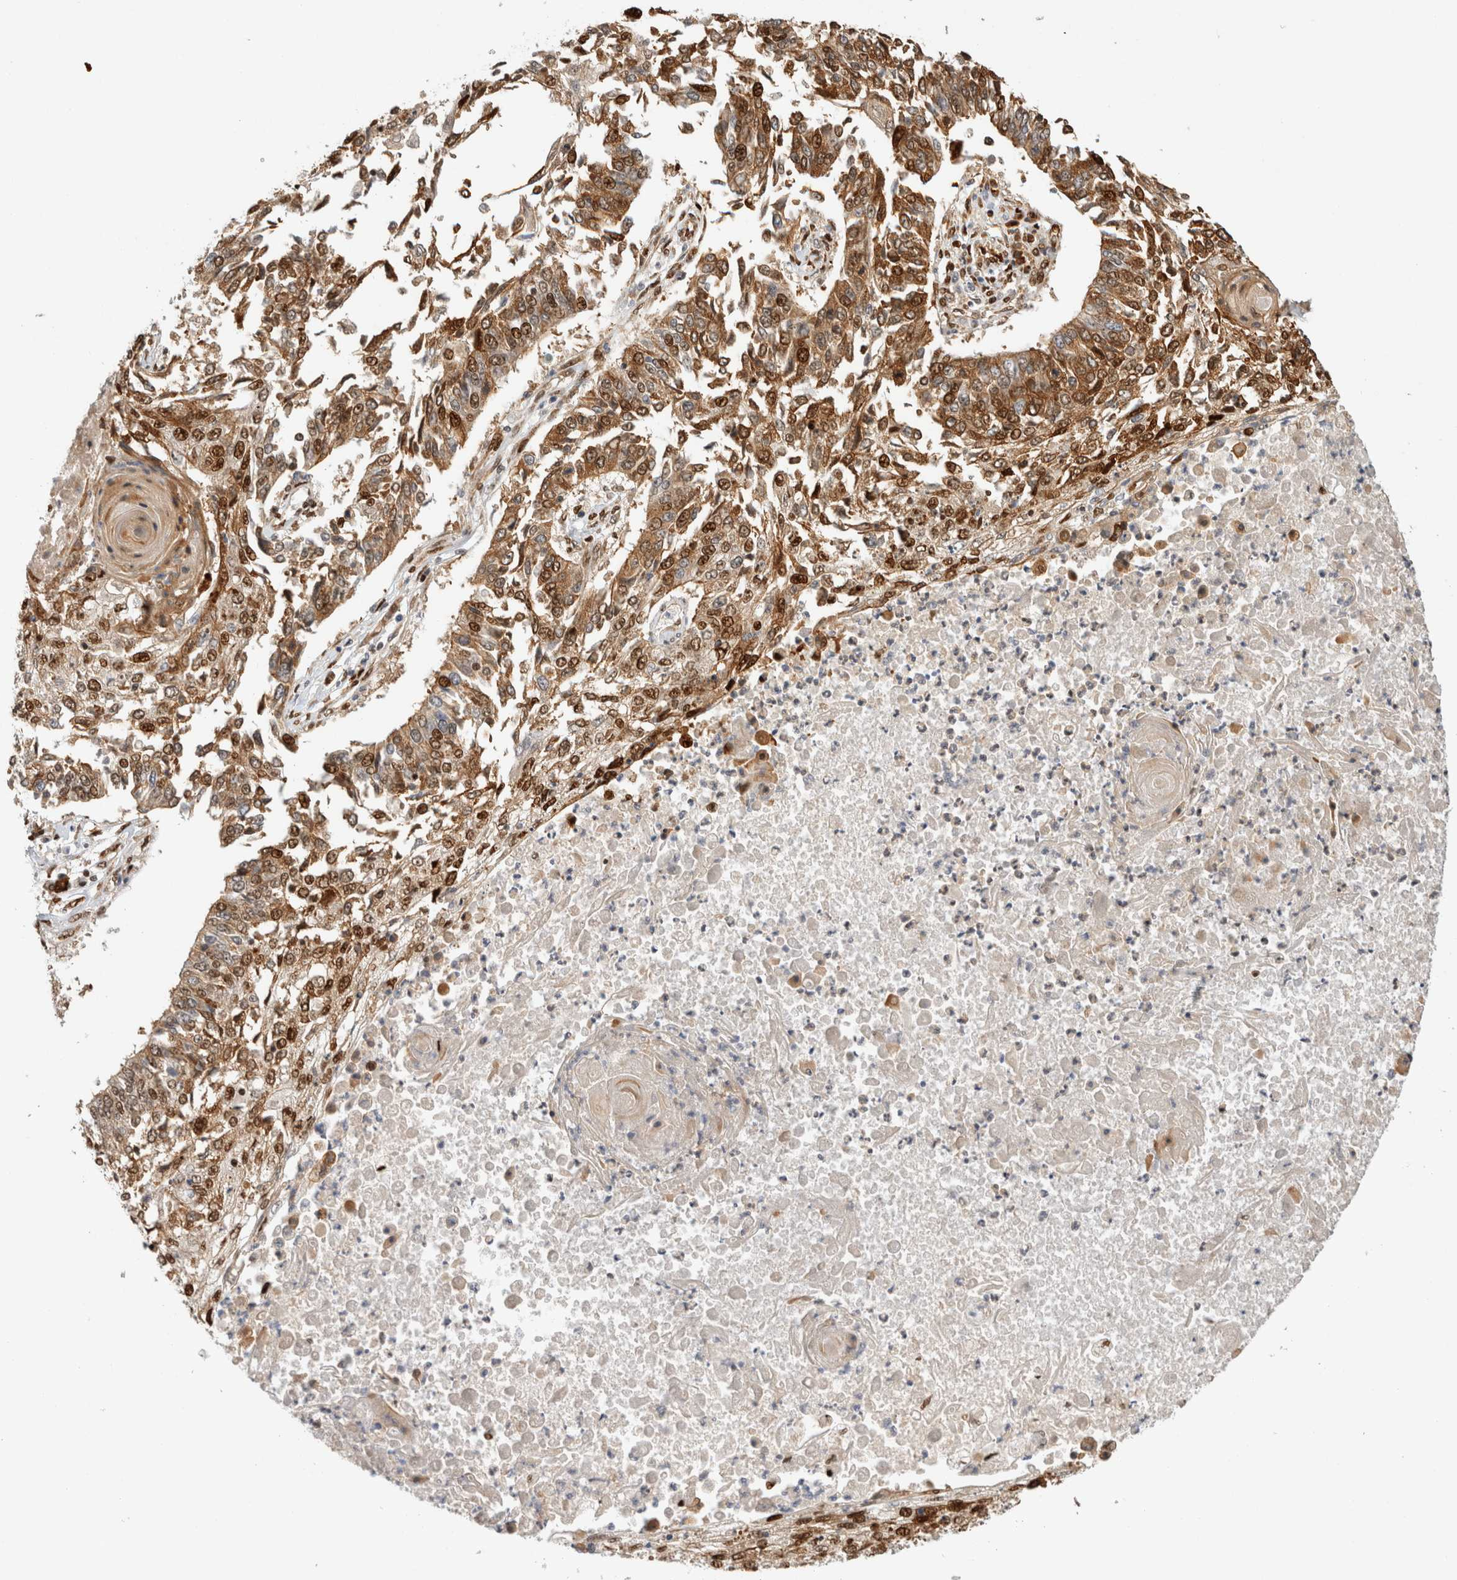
{"staining": {"intensity": "moderate", "quantity": ">75%", "location": "cytoplasmic/membranous,nuclear"}, "tissue": "lung cancer", "cell_type": "Tumor cells", "image_type": "cancer", "snomed": [{"axis": "morphology", "description": "Normal tissue, NOS"}, {"axis": "morphology", "description": "Squamous cell carcinoma, NOS"}, {"axis": "topography", "description": "Cartilage tissue"}, {"axis": "topography", "description": "Bronchus"}, {"axis": "topography", "description": "Lung"}, {"axis": "topography", "description": "Peripheral nerve tissue"}], "caption": "Protein expression analysis of human squamous cell carcinoma (lung) reveals moderate cytoplasmic/membranous and nuclear expression in about >75% of tumor cells. Immunohistochemistry stains the protein of interest in brown and the nuclei are stained blue.", "gene": "TCF4", "patient": {"sex": "female", "age": 49}}